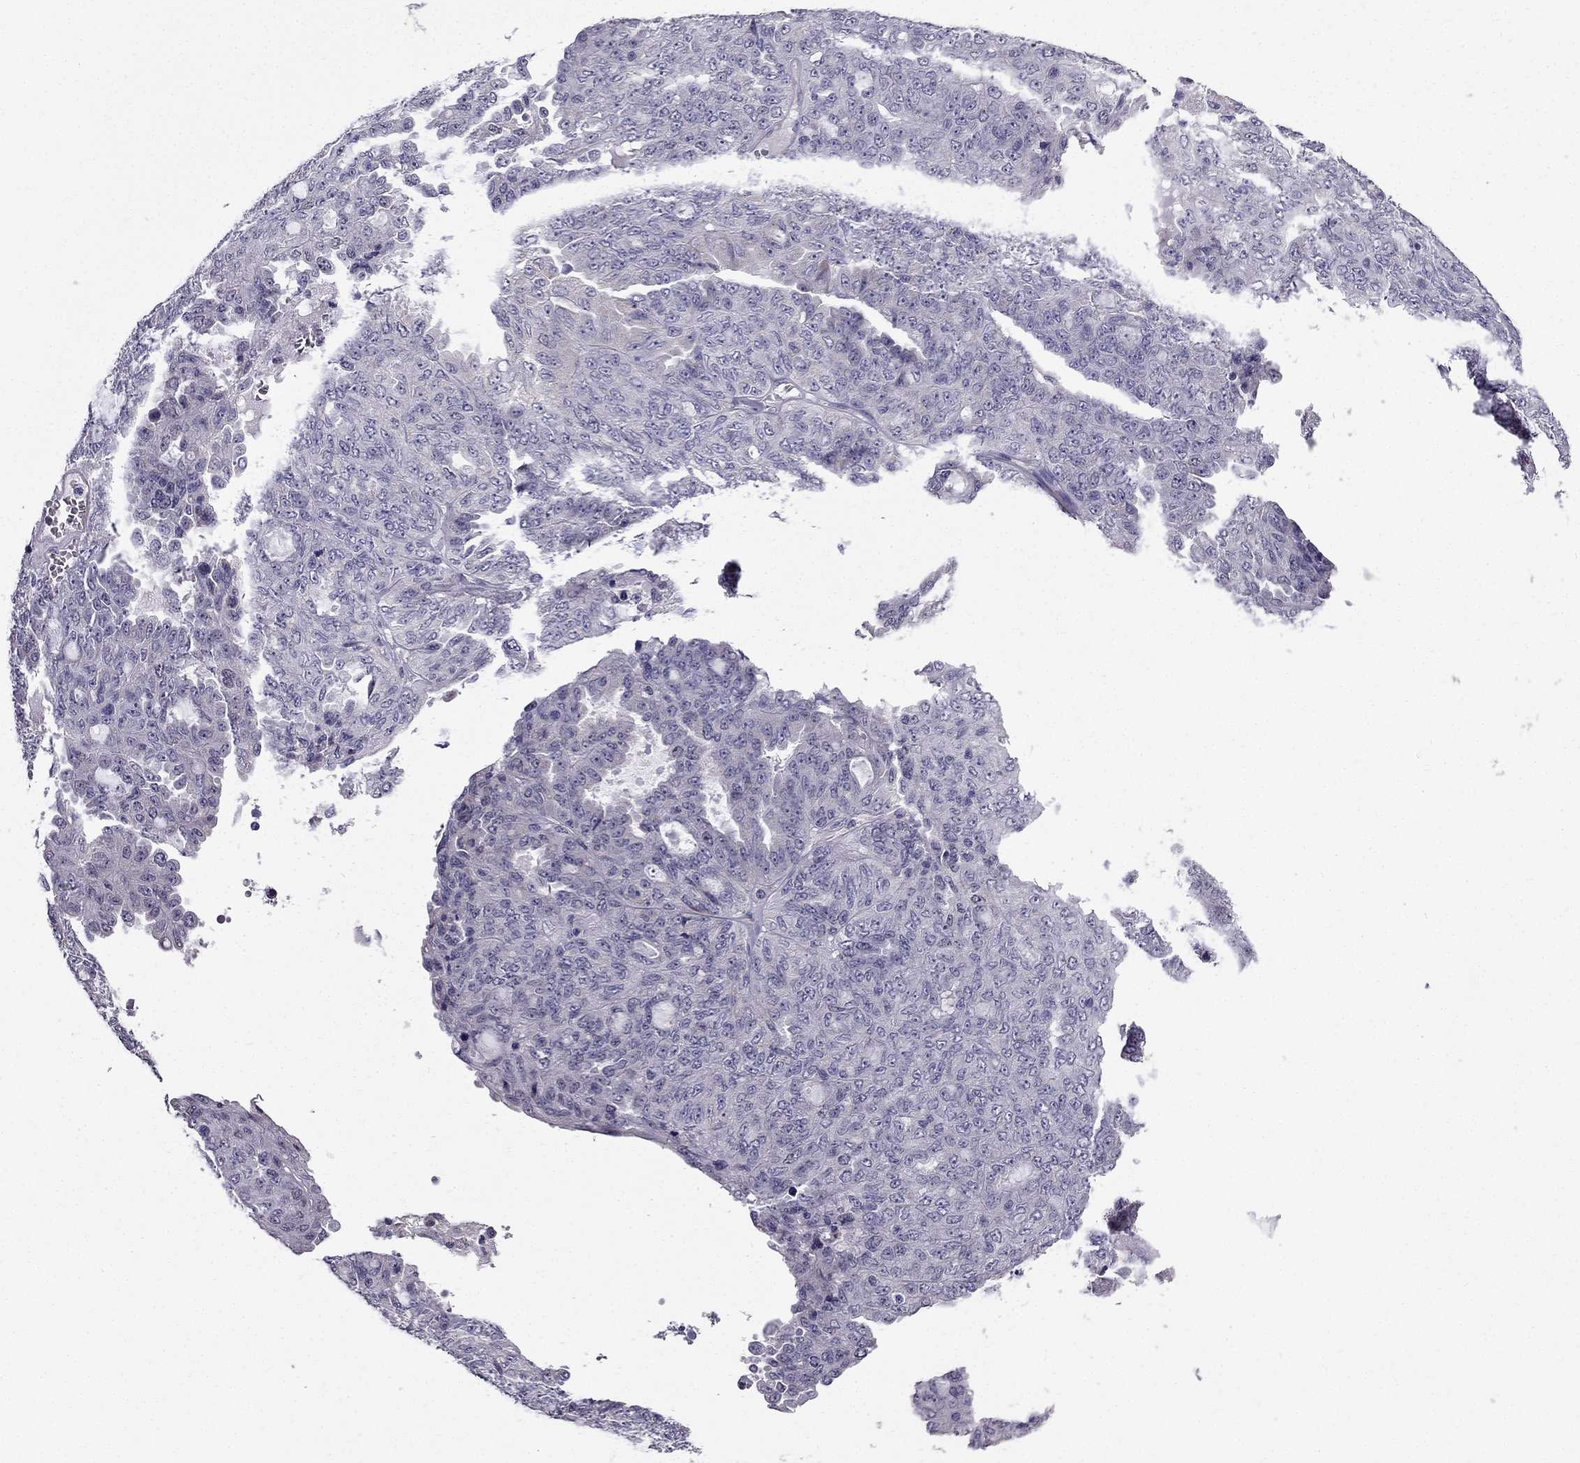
{"staining": {"intensity": "negative", "quantity": "none", "location": "none"}, "tissue": "ovarian cancer", "cell_type": "Tumor cells", "image_type": "cancer", "snomed": [{"axis": "morphology", "description": "Cystadenocarcinoma, serous, NOS"}, {"axis": "topography", "description": "Ovary"}], "caption": "DAB immunohistochemical staining of human ovarian cancer (serous cystadenocarcinoma) exhibits no significant staining in tumor cells.", "gene": "SLC6A2", "patient": {"sex": "female", "age": 71}}